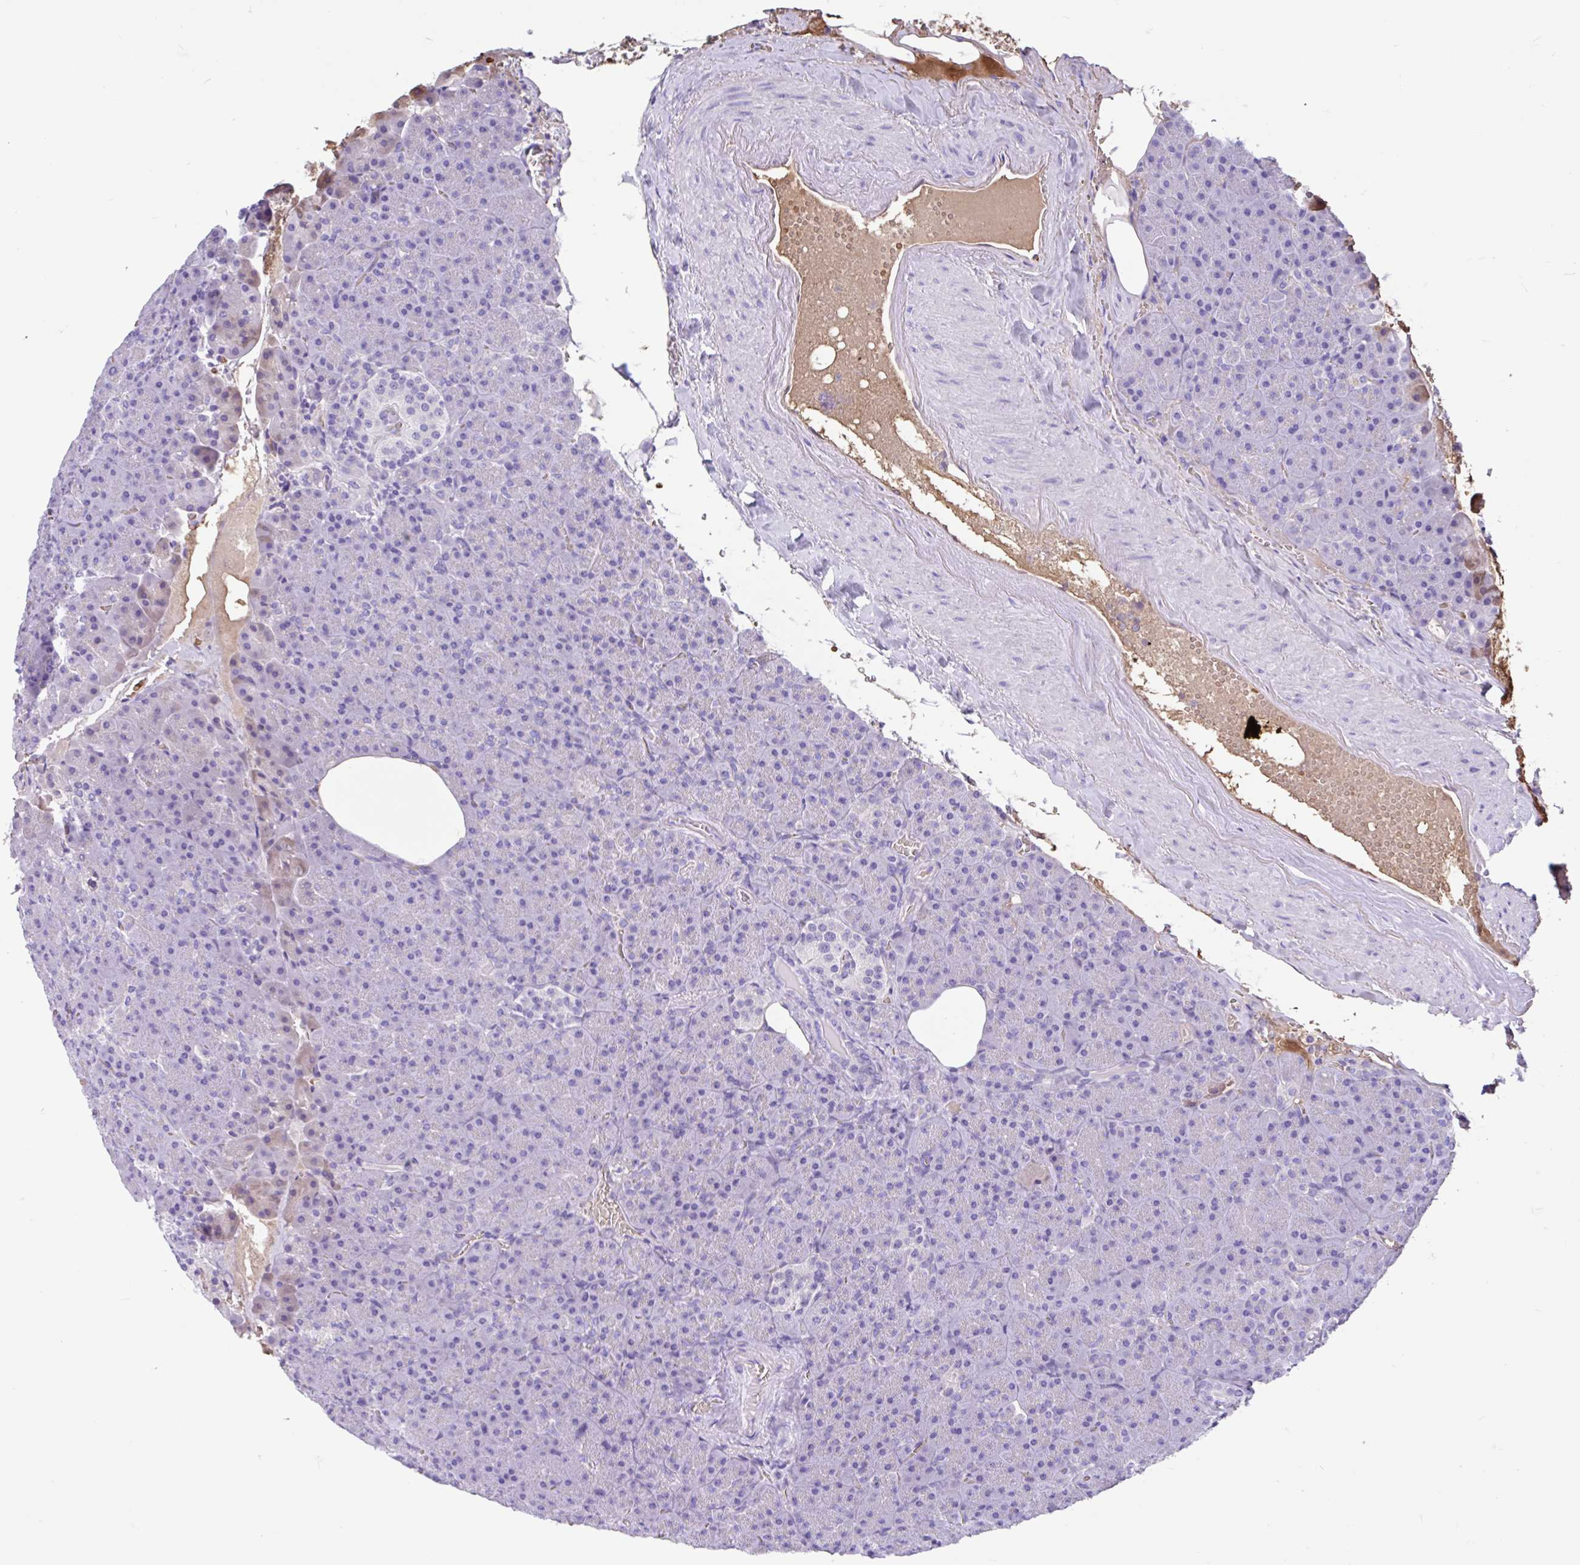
{"staining": {"intensity": "negative", "quantity": "none", "location": "none"}, "tissue": "pancreas", "cell_type": "Exocrine glandular cells", "image_type": "normal", "snomed": [{"axis": "morphology", "description": "Normal tissue, NOS"}, {"axis": "topography", "description": "Pancreas"}], "caption": "Pancreas stained for a protein using IHC exhibits no positivity exocrine glandular cells.", "gene": "TMEM79", "patient": {"sex": "female", "age": 74}}